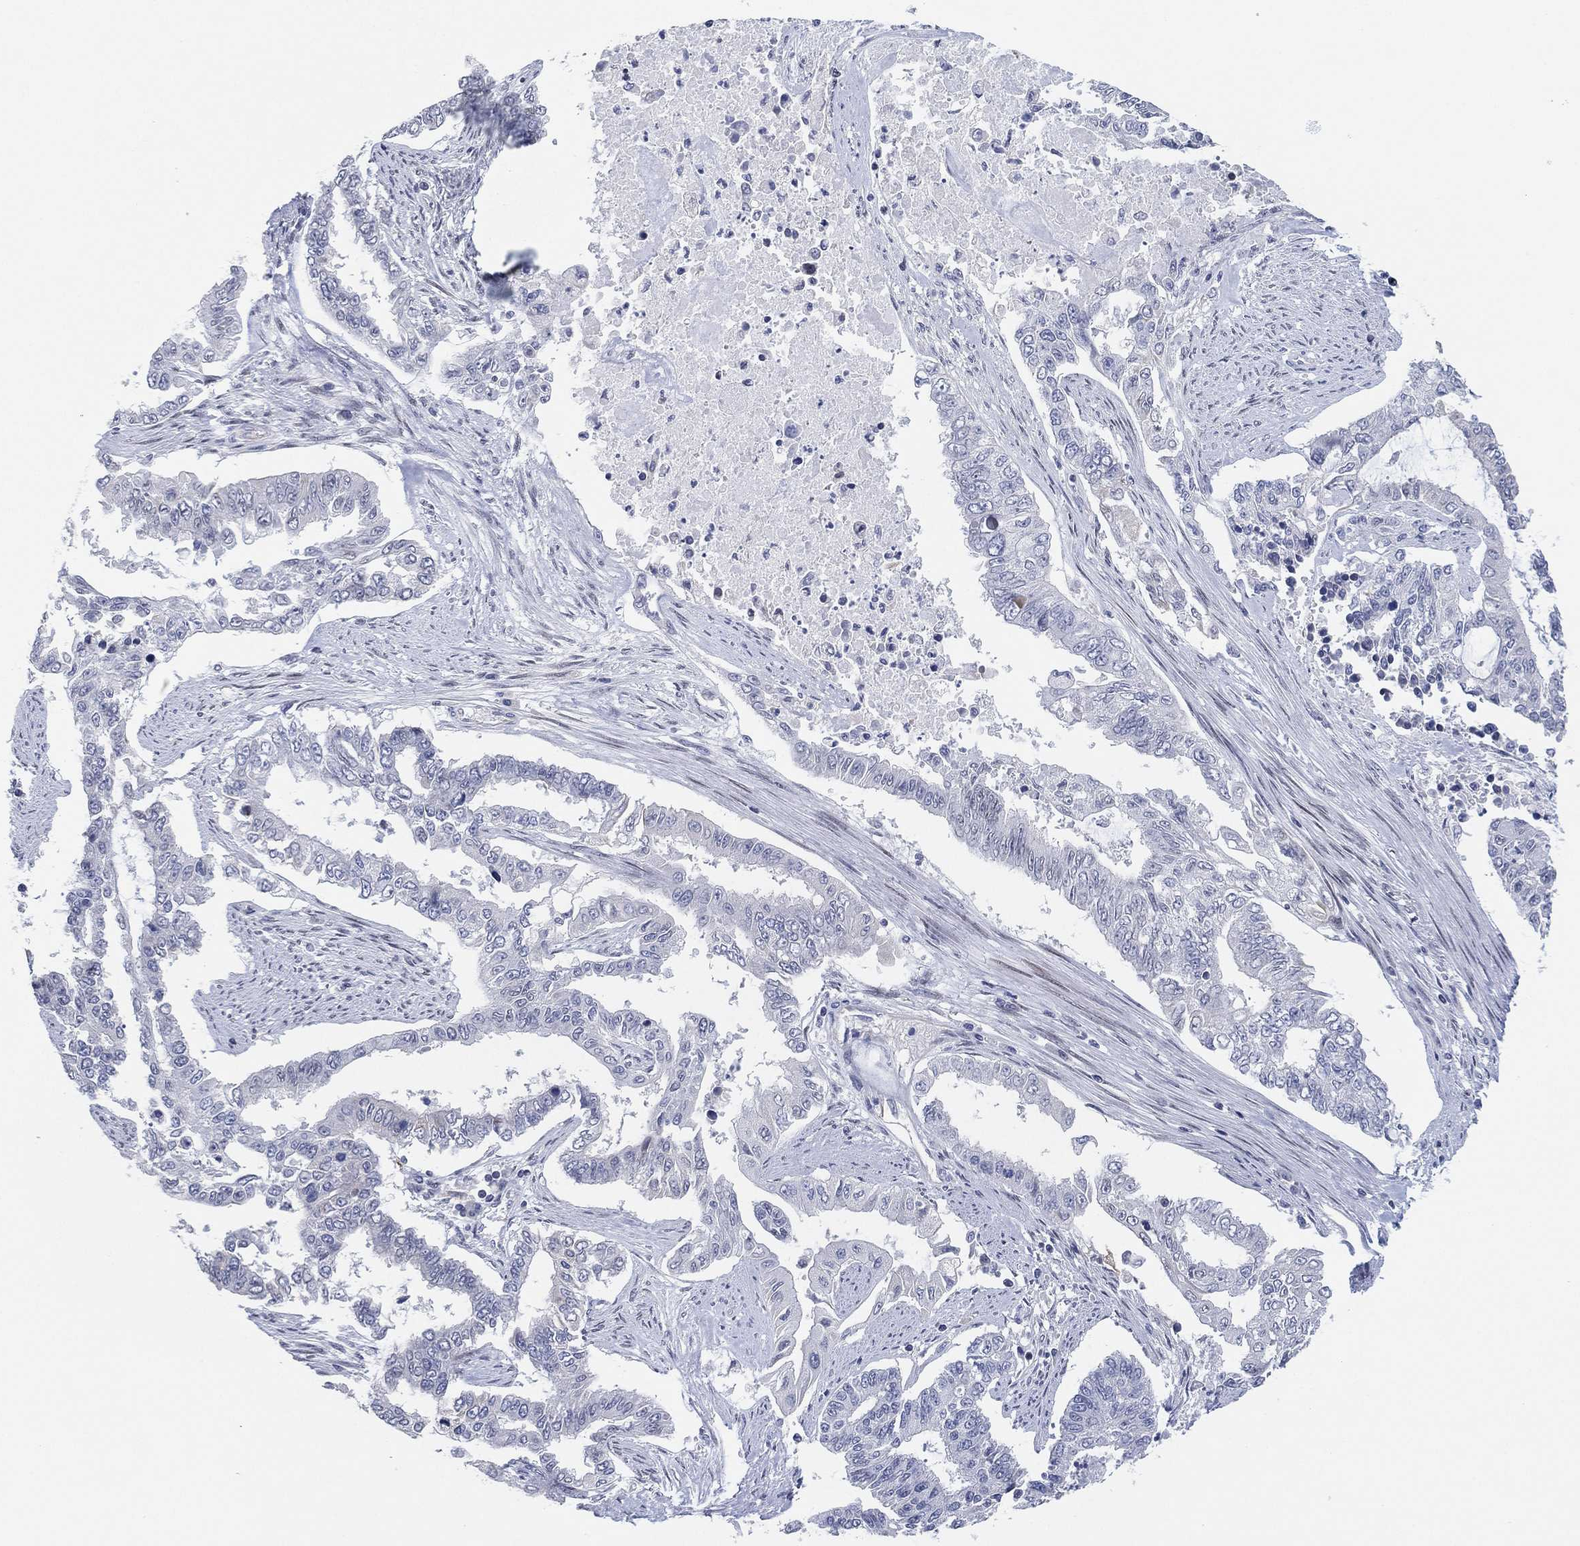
{"staining": {"intensity": "negative", "quantity": "none", "location": "none"}, "tissue": "endometrial cancer", "cell_type": "Tumor cells", "image_type": "cancer", "snomed": [{"axis": "morphology", "description": "Adenocarcinoma, NOS"}, {"axis": "topography", "description": "Uterus"}], "caption": "Immunohistochemistry (IHC) micrograph of neoplastic tissue: human adenocarcinoma (endometrial) stained with DAB shows no significant protein expression in tumor cells.", "gene": "CFTR", "patient": {"sex": "female", "age": 59}}